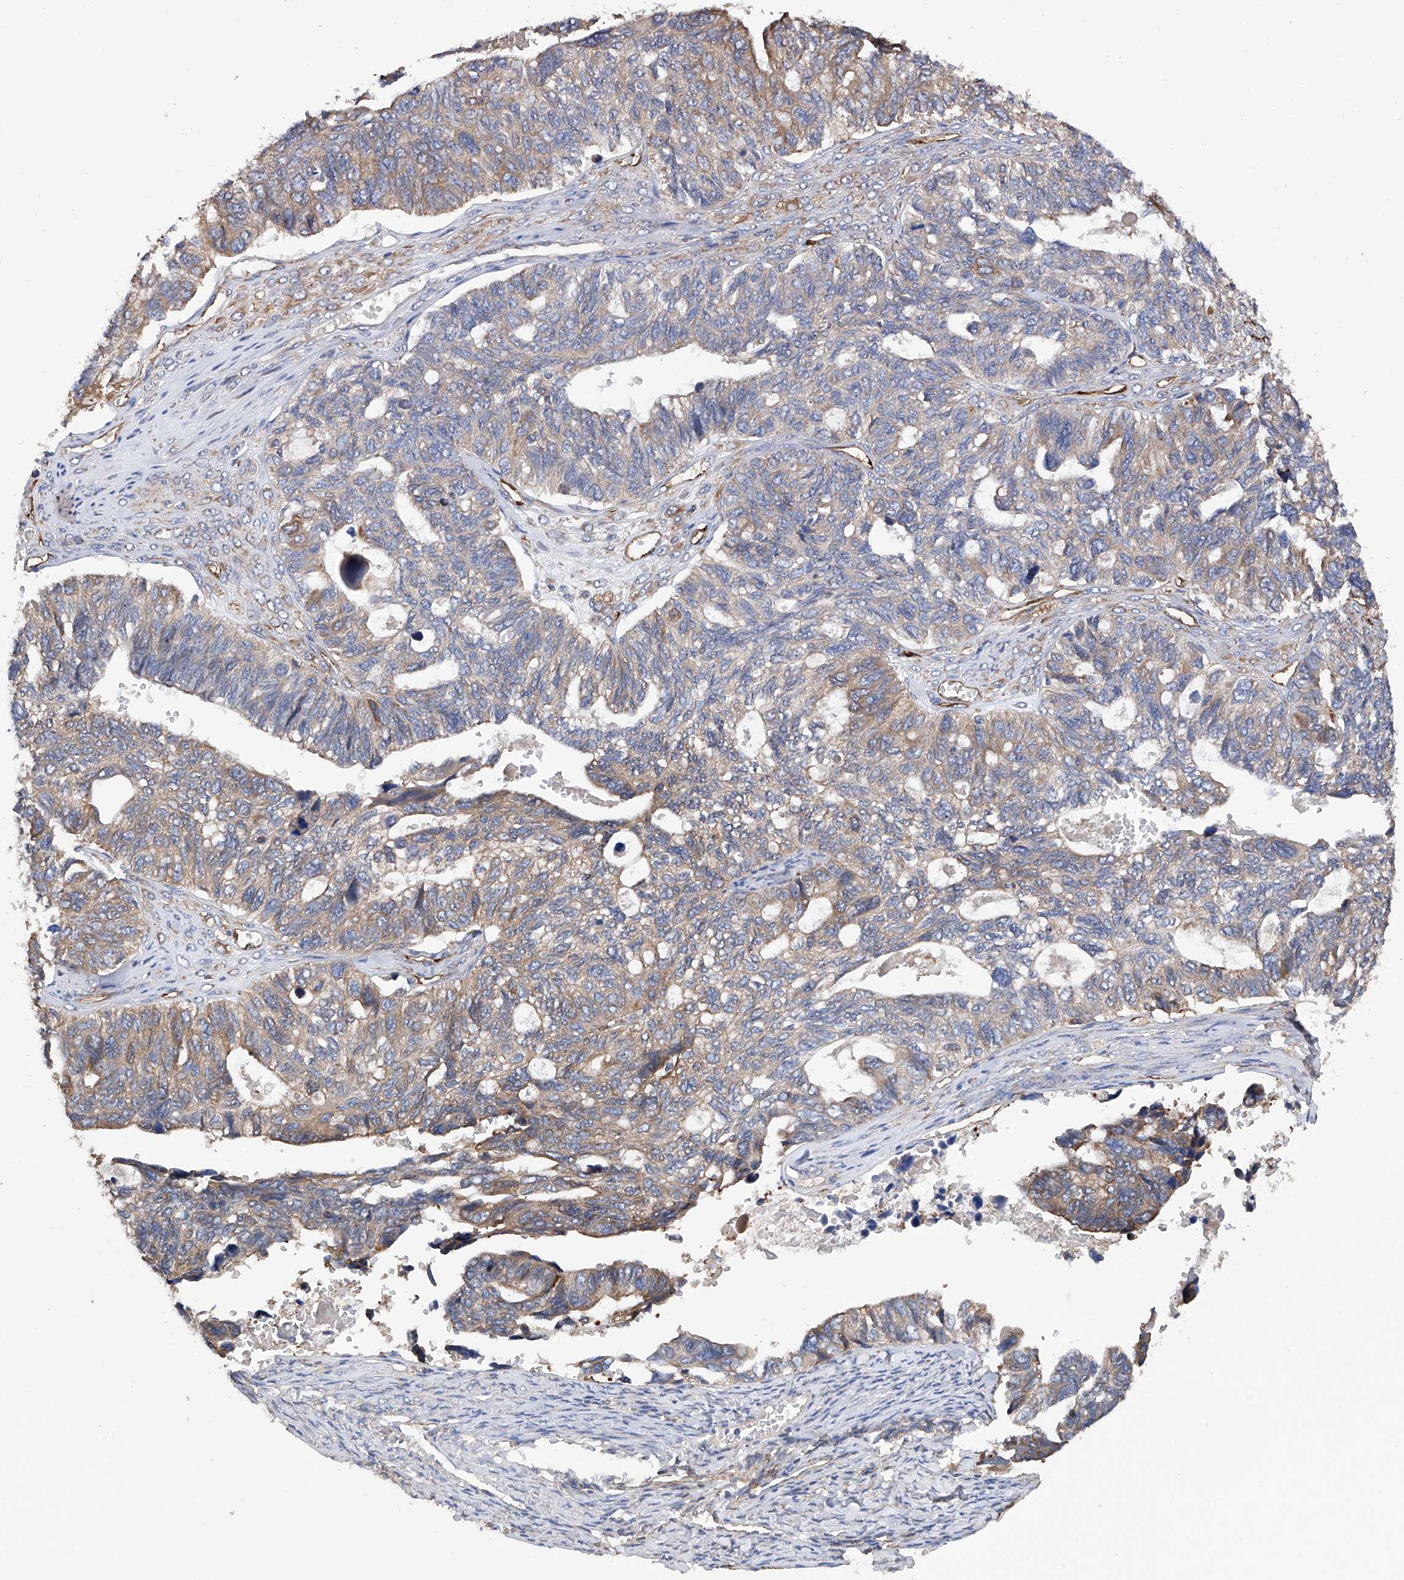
{"staining": {"intensity": "moderate", "quantity": ">75%", "location": "cytoplasmic/membranous"}, "tissue": "ovarian cancer", "cell_type": "Tumor cells", "image_type": "cancer", "snomed": [{"axis": "morphology", "description": "Cystadenocarcinoma, serous, NOS"}, {"axis": "topography", "description": "Ovary"}], "caption": "A brown stain labels moderate cytoplasmic/membranous positivity of a protein in human ovarian serous cystadenocarcinoma tumor cells.", "gene": "INPP5B", "patient": {"sex": "female", "age": 79}}